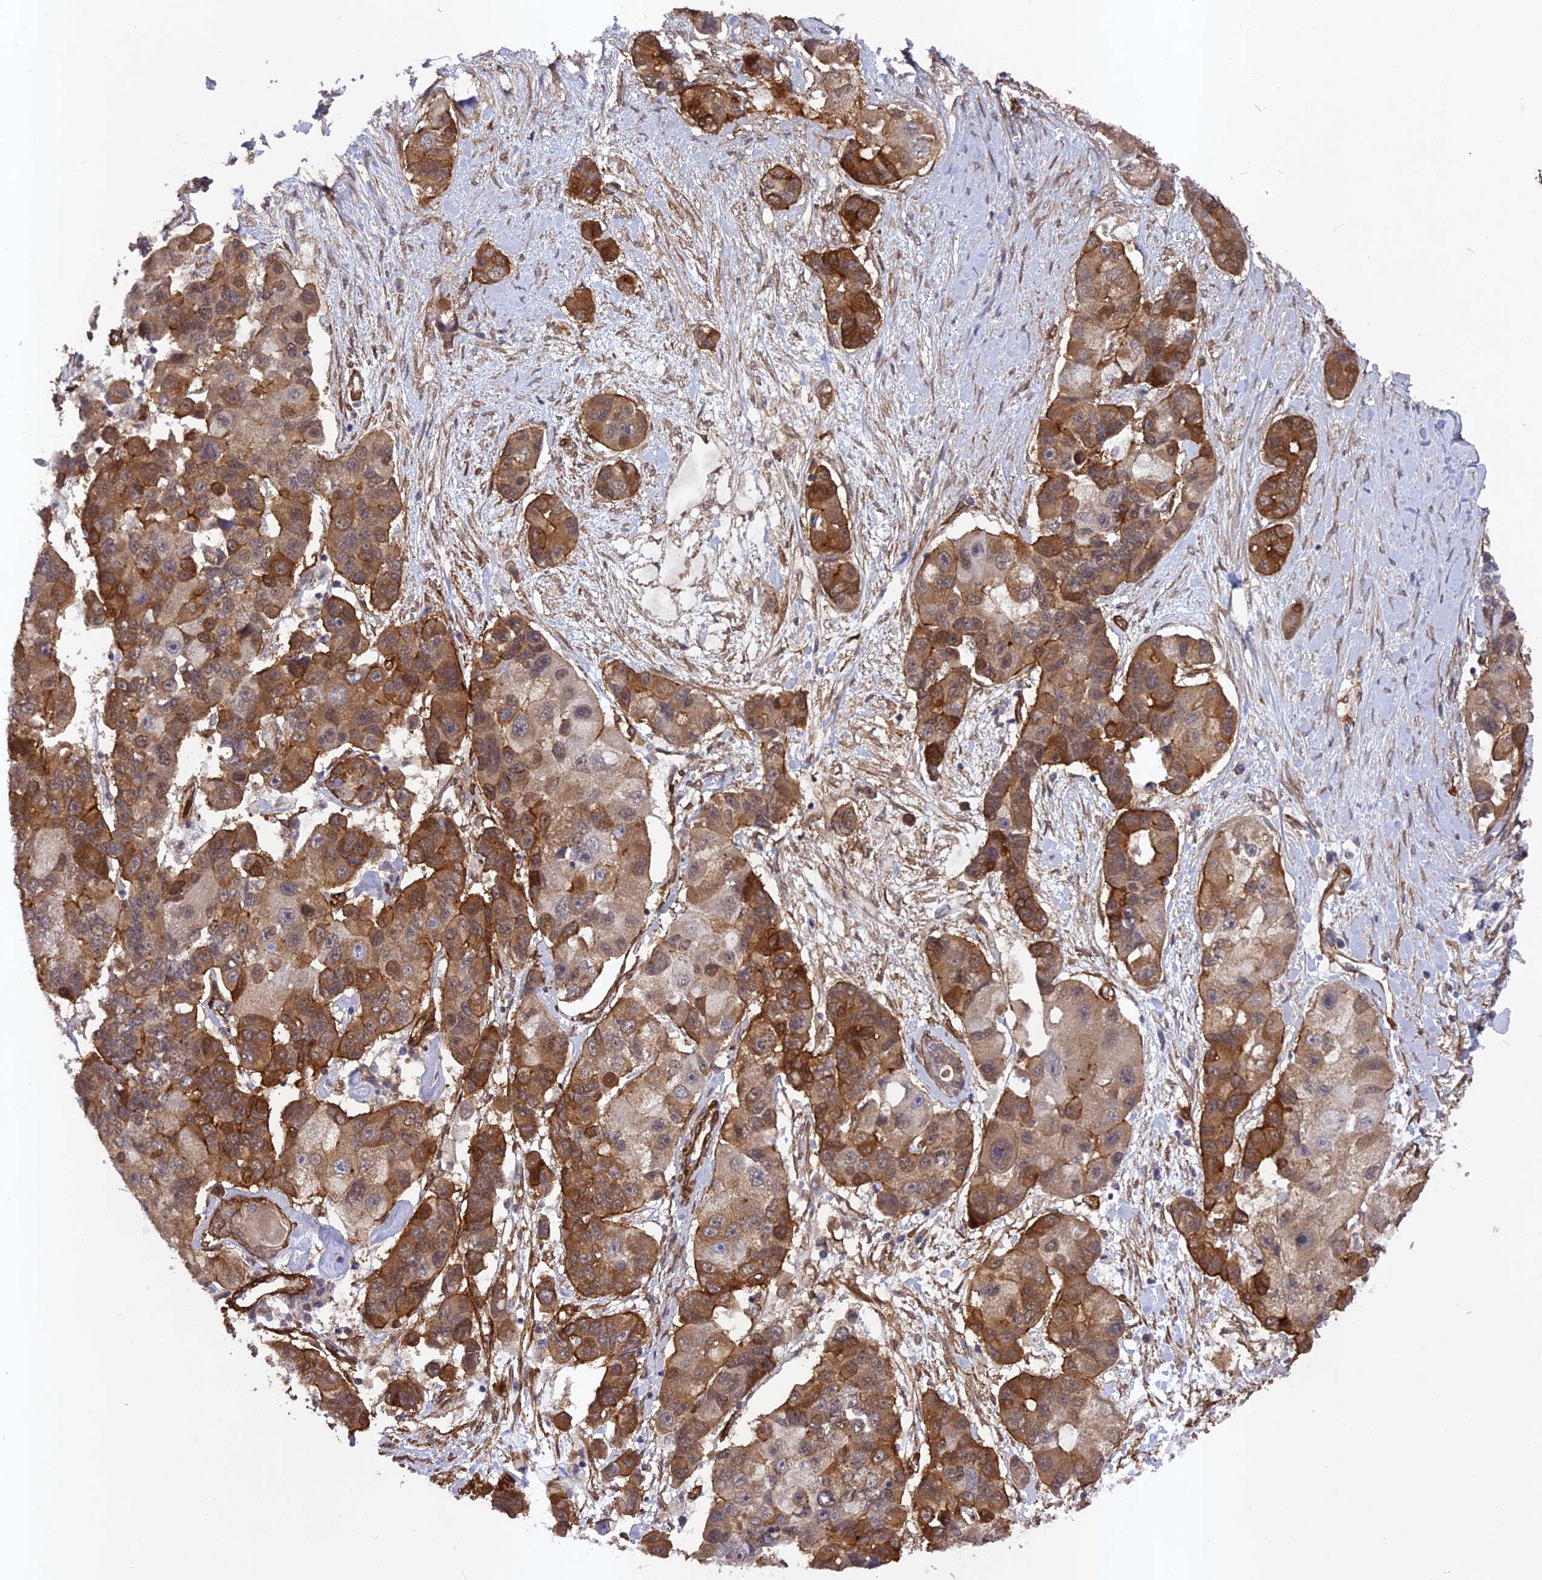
{"staining": {"intensity": "moderate", "quantity": "25%-75%", "location": "cytoplasmic/membranous,nuclear"}, "tissue": "lung cancer", "cell_type": "Tumor cells", "image_type": "cancer", "snomed": [{"axis": "morphology", "description": "Adenocarcinoma, NOS"}, {"axis": "topography", "description": "Lung"}], "caption": "DAB immunohistochemical staining of lung adenocarcinoma demonstrates moderate cytoplasmic/membranous and nuclear protein positivity in approximately 25%-75% of tumor cells.", "gene": "TNS1", "patient": {"sex": "female", "age": 54}}